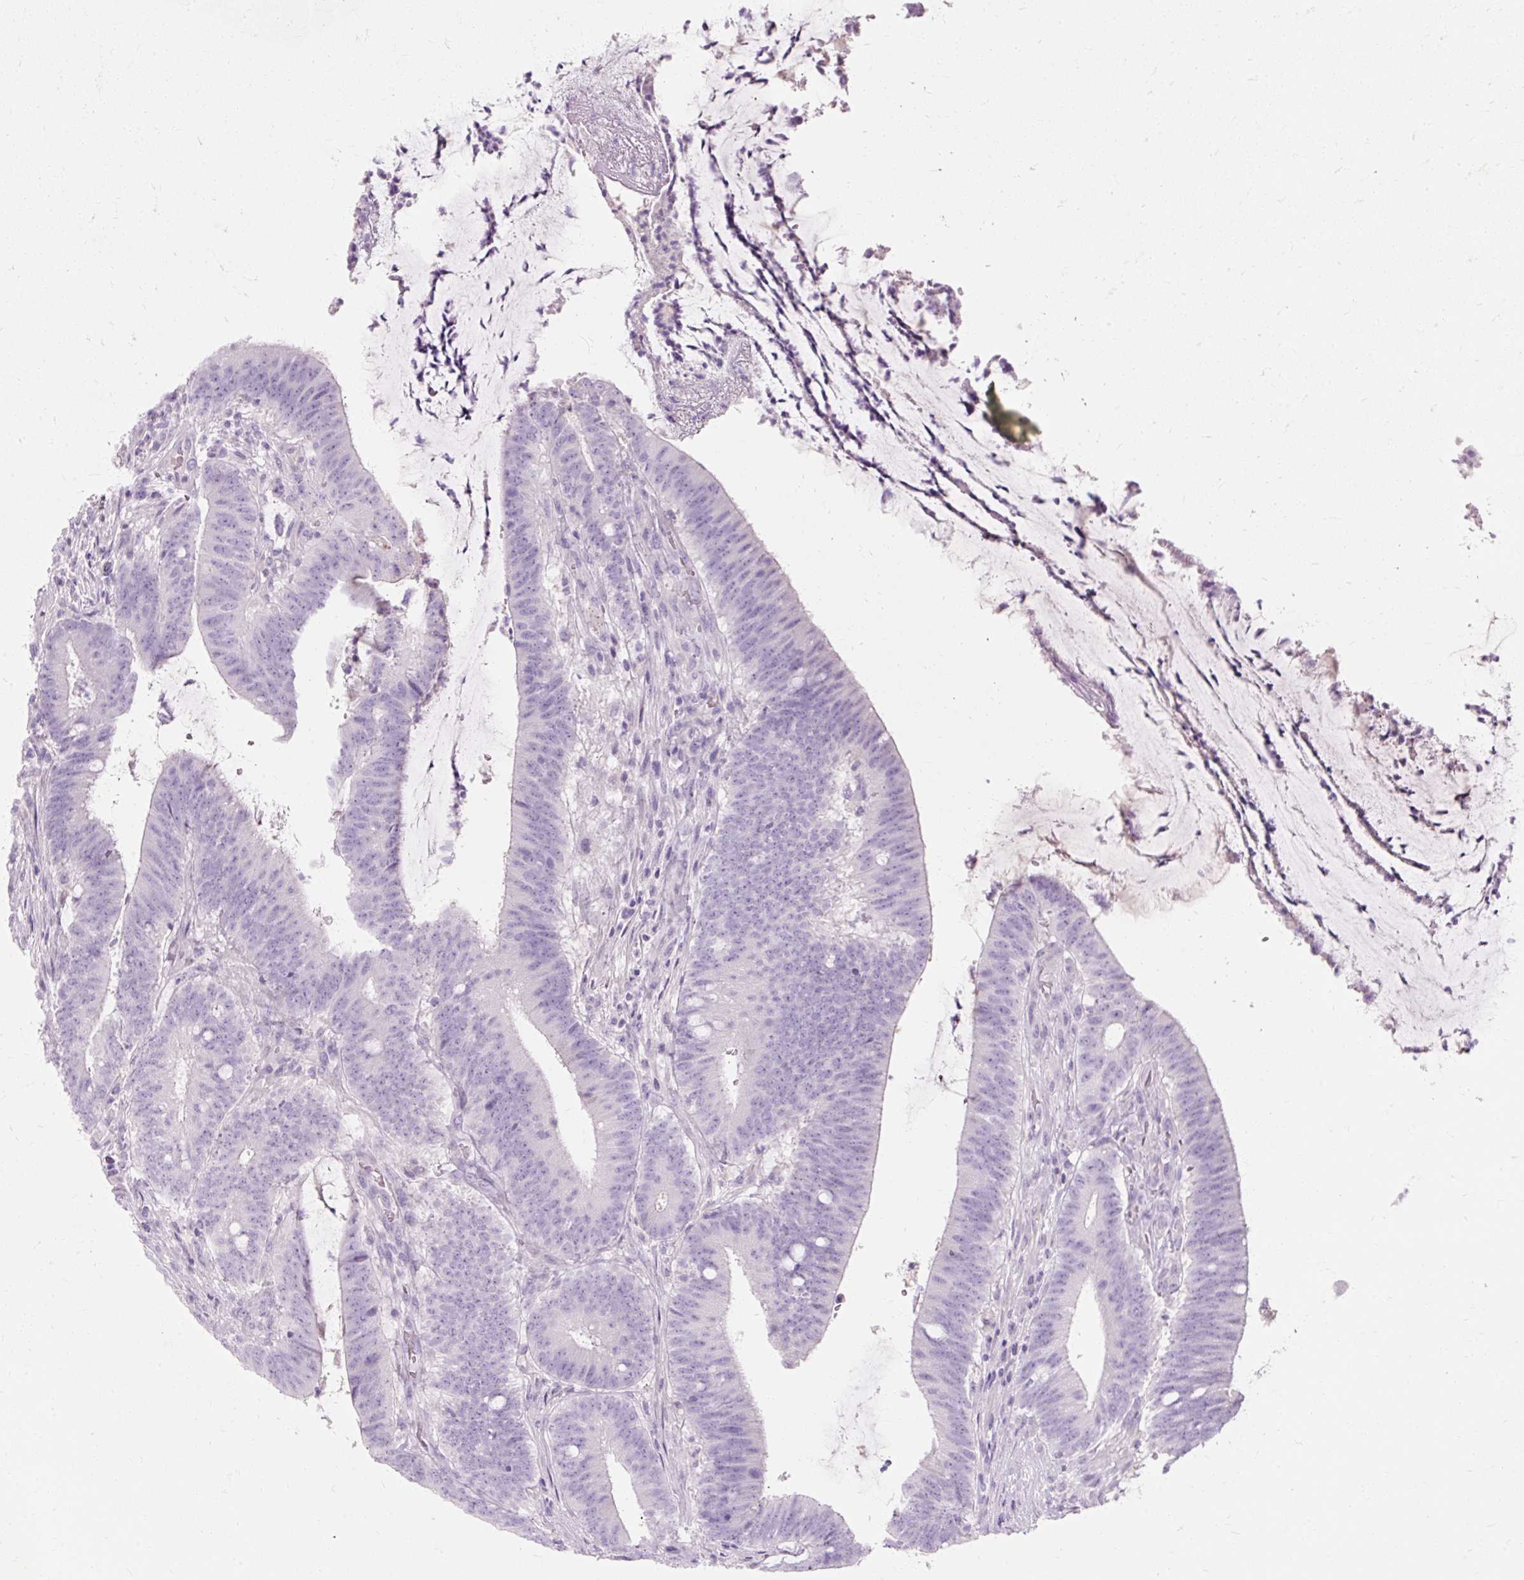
{"staining": {"intensity": "negative", "quantity": "none", "location": "none"}, "tissue": "colorectal cancer", "cell_type": "Tumor cells", "image_type": "cancer", "snomed": [{"axis": "morphology", "description": "Adenocarcinoma, NOS"}, {"axis": "topography", "description": "Colon"}], "caption": "A photomicrograph of colorectal adenocarcinoma stained for a protein reveals no brown staining in tumor cells.", "gene": "TMEM213", "patient": {"sex": "female", "age": 43}}